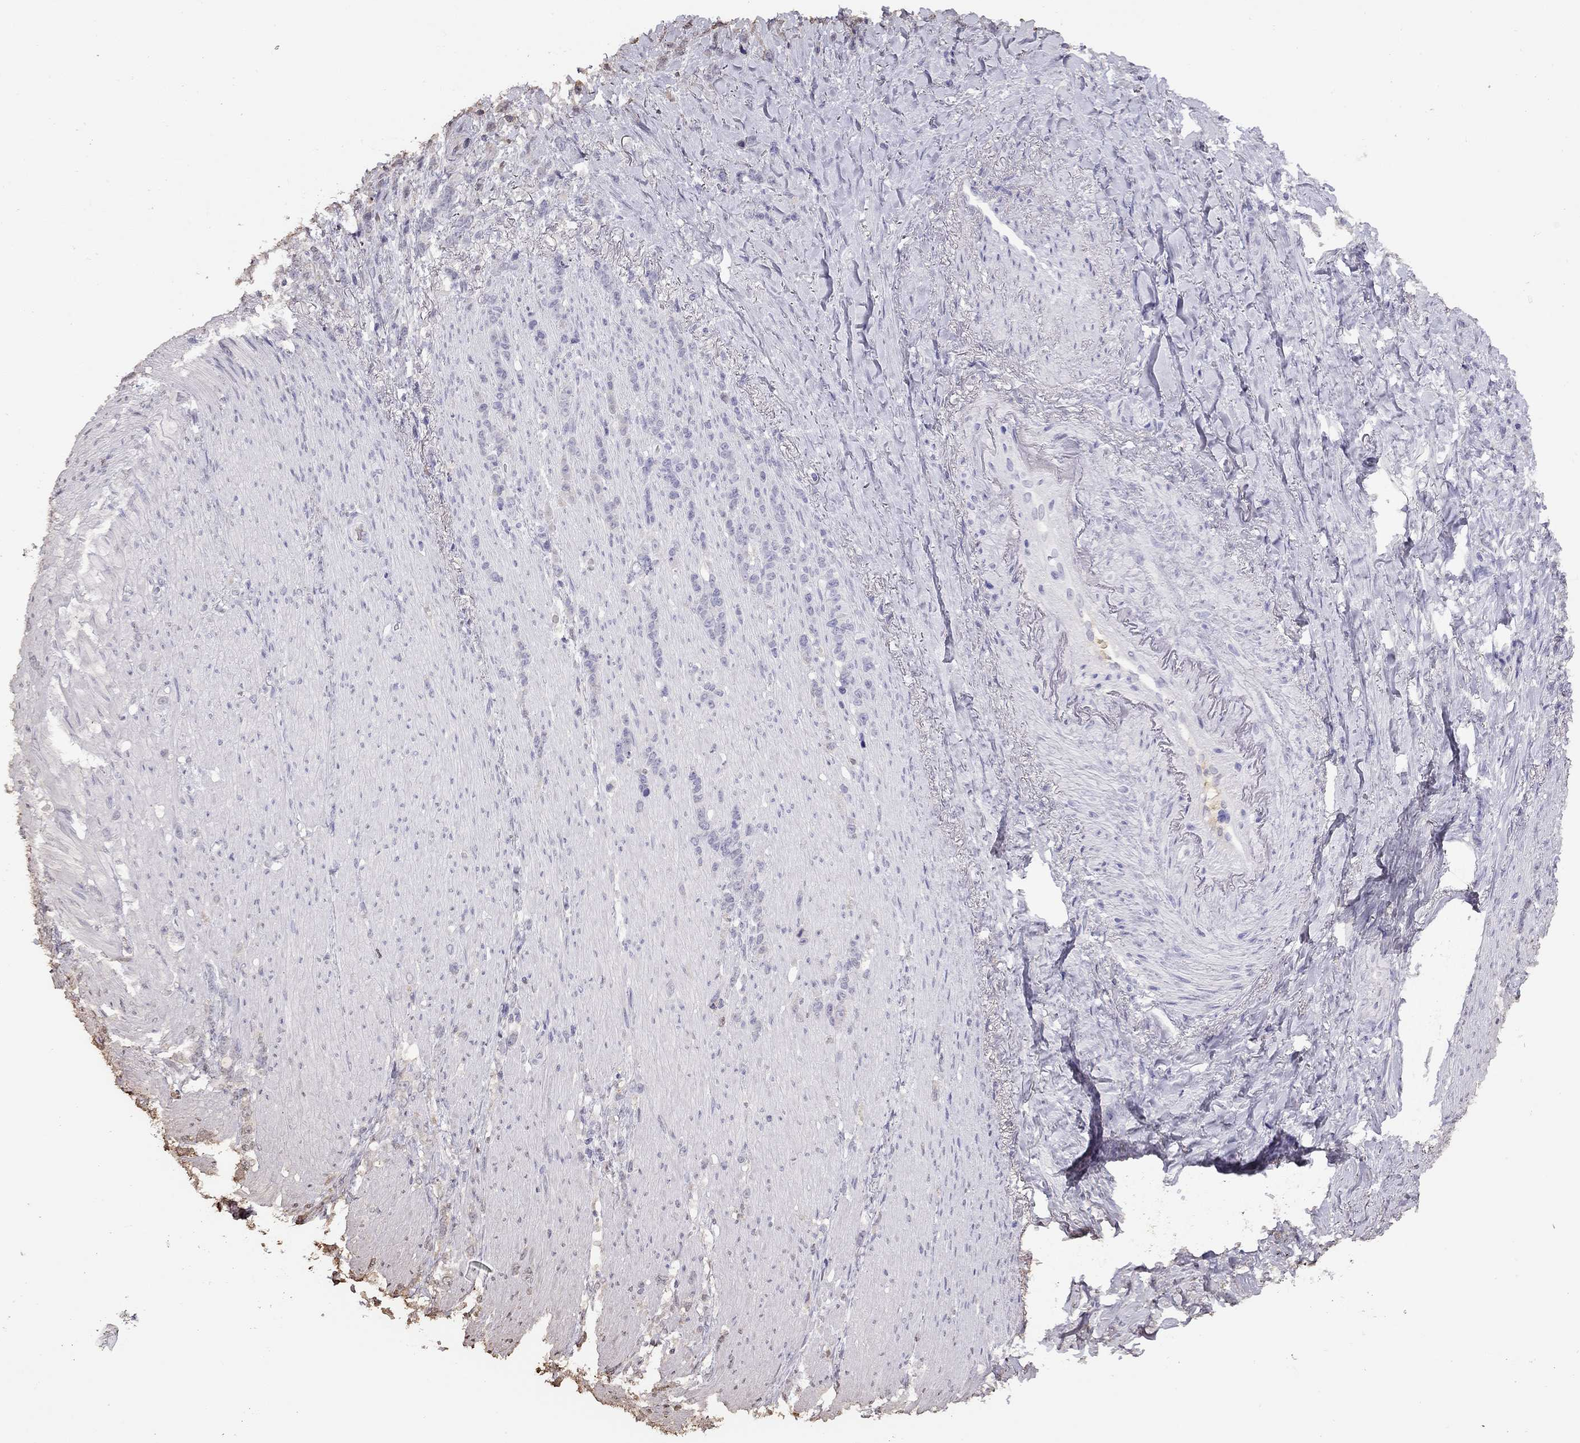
{"staining": {"intensity": "negative", "quantity": "none", "location": "none"}, "tissue": "stomach cancer", "cell_type": "Tumor cells", "image_type": "cancer", "snomed": [{"axis": "morphology", "description": "Adenocarcinoma, NOS"}, {"axis": "topography", "description": "Stomach, lower"}], "caption": "An immunohistochemistry (IHC) photomicrograph of stomach cancer (adenocarcinoma) is shown. There is no staining in tumor cells of stomach cancer (adenocarcinoma).", "gene": "SUN3", "patient": {"sex": "male", "age": 88}}